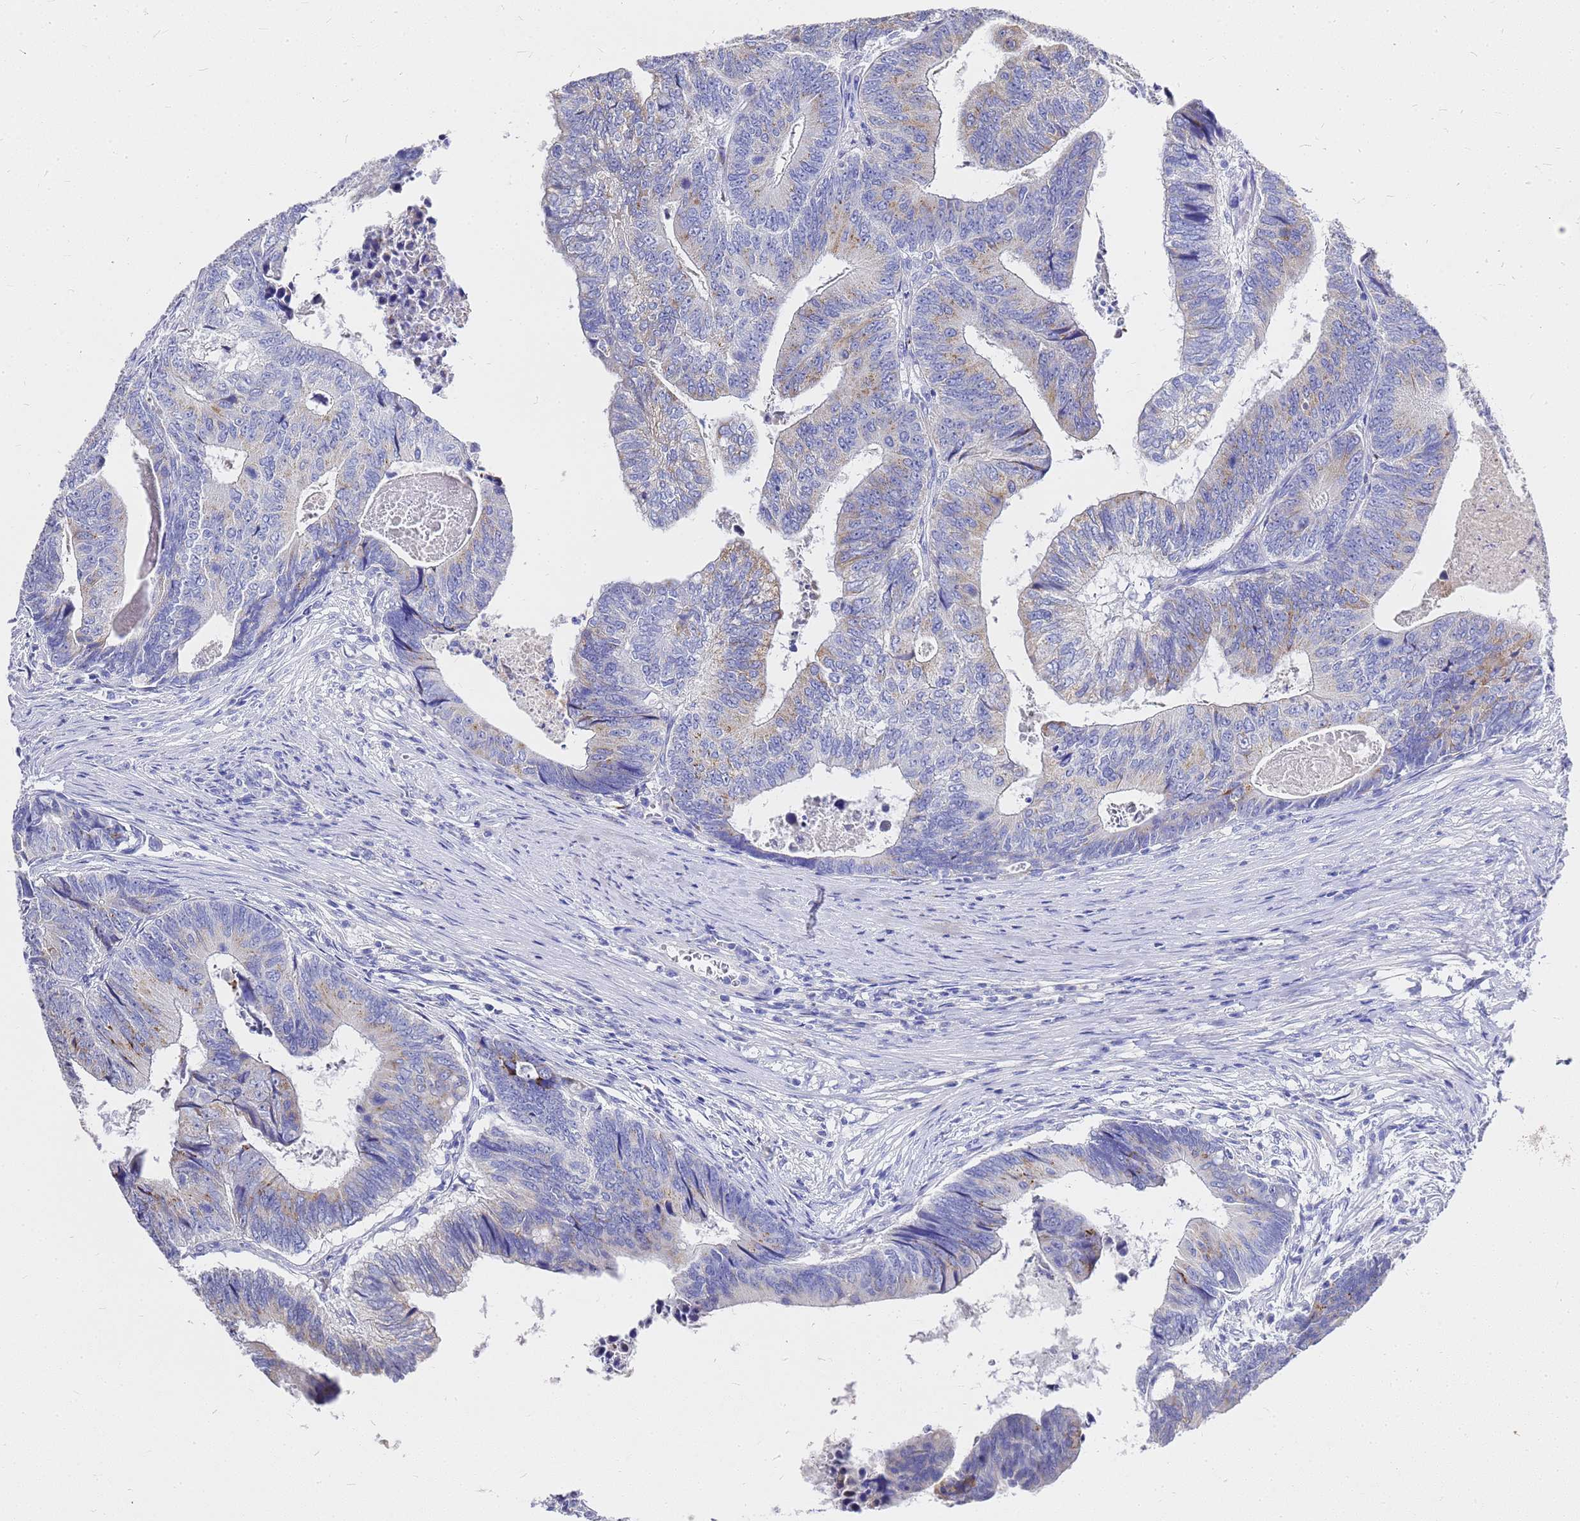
{"staining": {"intensity": "weak", "quantity": "<25%", "location": "cytoplasmic/membranous"}, "tissue": "colorectal cancer", "cell_type": "Tumor cells", "image_type": "cancer", "snomed": [{"axis": "morphology", "description": "Adenocarcinoma, NOS"}, {"axis": "topography", "description": "Colon"}], "caption": "Immunohistochemistry (IHC) micrograph of neoplastic tissue: human colorectal adenocarcinoma stained with DAB shows no significant protein staining in tumor cells.", "gene": "OR52E2", "patient": {"sex": "female", "age": 67}}